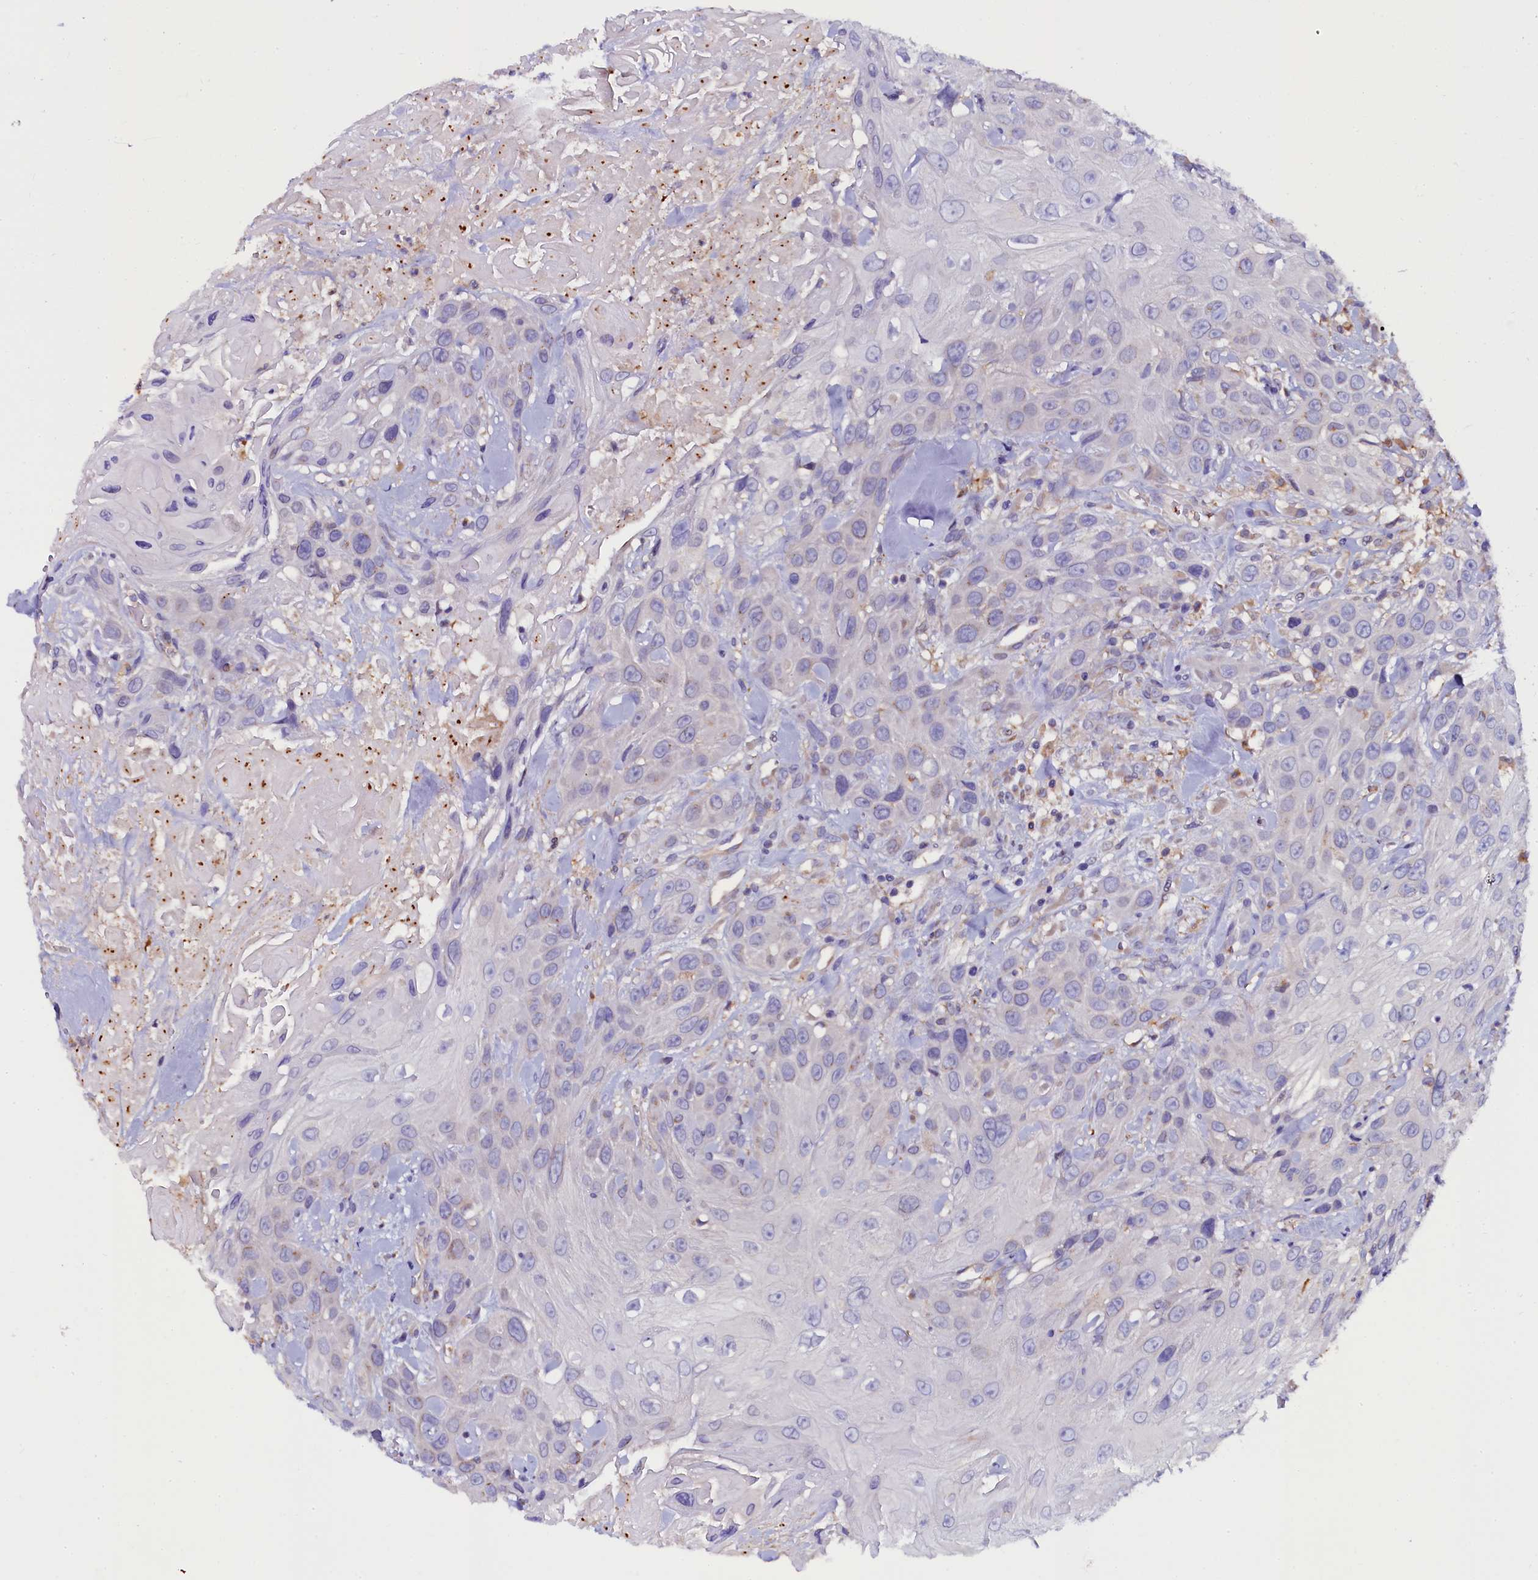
{"staining": {"intensity": "negative", "quantity": "none", "location": "none"}, "tissue": "head and neck cancer", "cell_type": "Tumor cells", "image_type": "cancer", "snomed": [{"axis": "morphology", "description": "Squamous cell carcinoma, NOS"}, {"axis": "topography", "description": "Head-Neck"}], "caption": "Human head and neck squamous cell carcinoma stained for a protein using immunohistochemistry reveals no expression in tumor cells.", "gene": "OTOL1", "patient": {"sex": "male", "age": 81}}